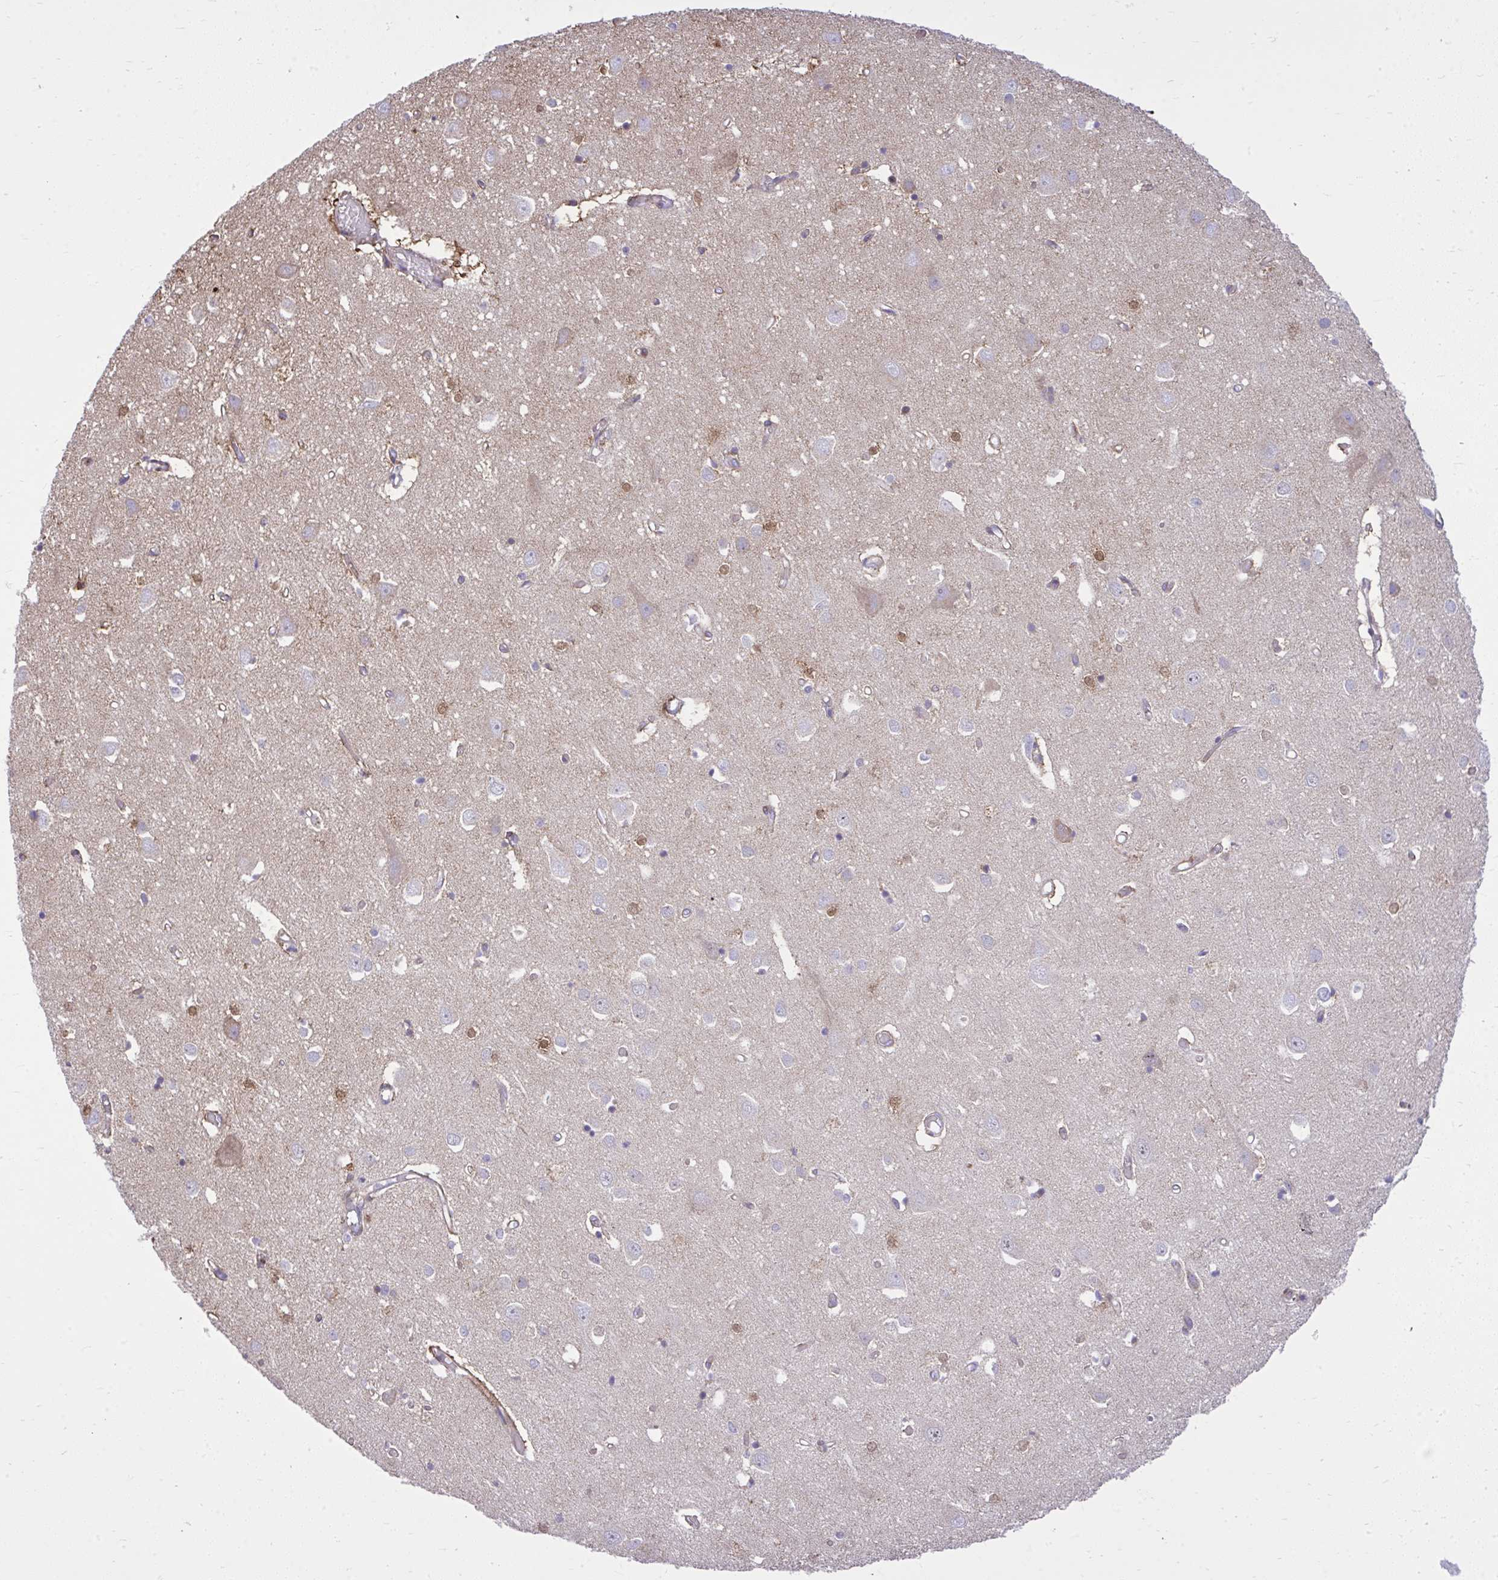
{"staining": {"intensity": "negative", "quantity": "none", "location": "none"}, "tissue": "cerebral cortex", "cell_type": "Endothelial cells", "image_type": "normal", "snomed": [{"axis": "morphology", "description": "Normal tissue, NOS"}, {"axis": "topography", "description": "Cerebral cortex"}], "caption": "This histopathology image is of benign cerebral cortex stained with IHC to label a protein in brown with the nuclei are counter-stained blue. There is no staining in endothelial cells.", "gene": "GPRIN3", "patient": {"sex": "male", "age": 70}}